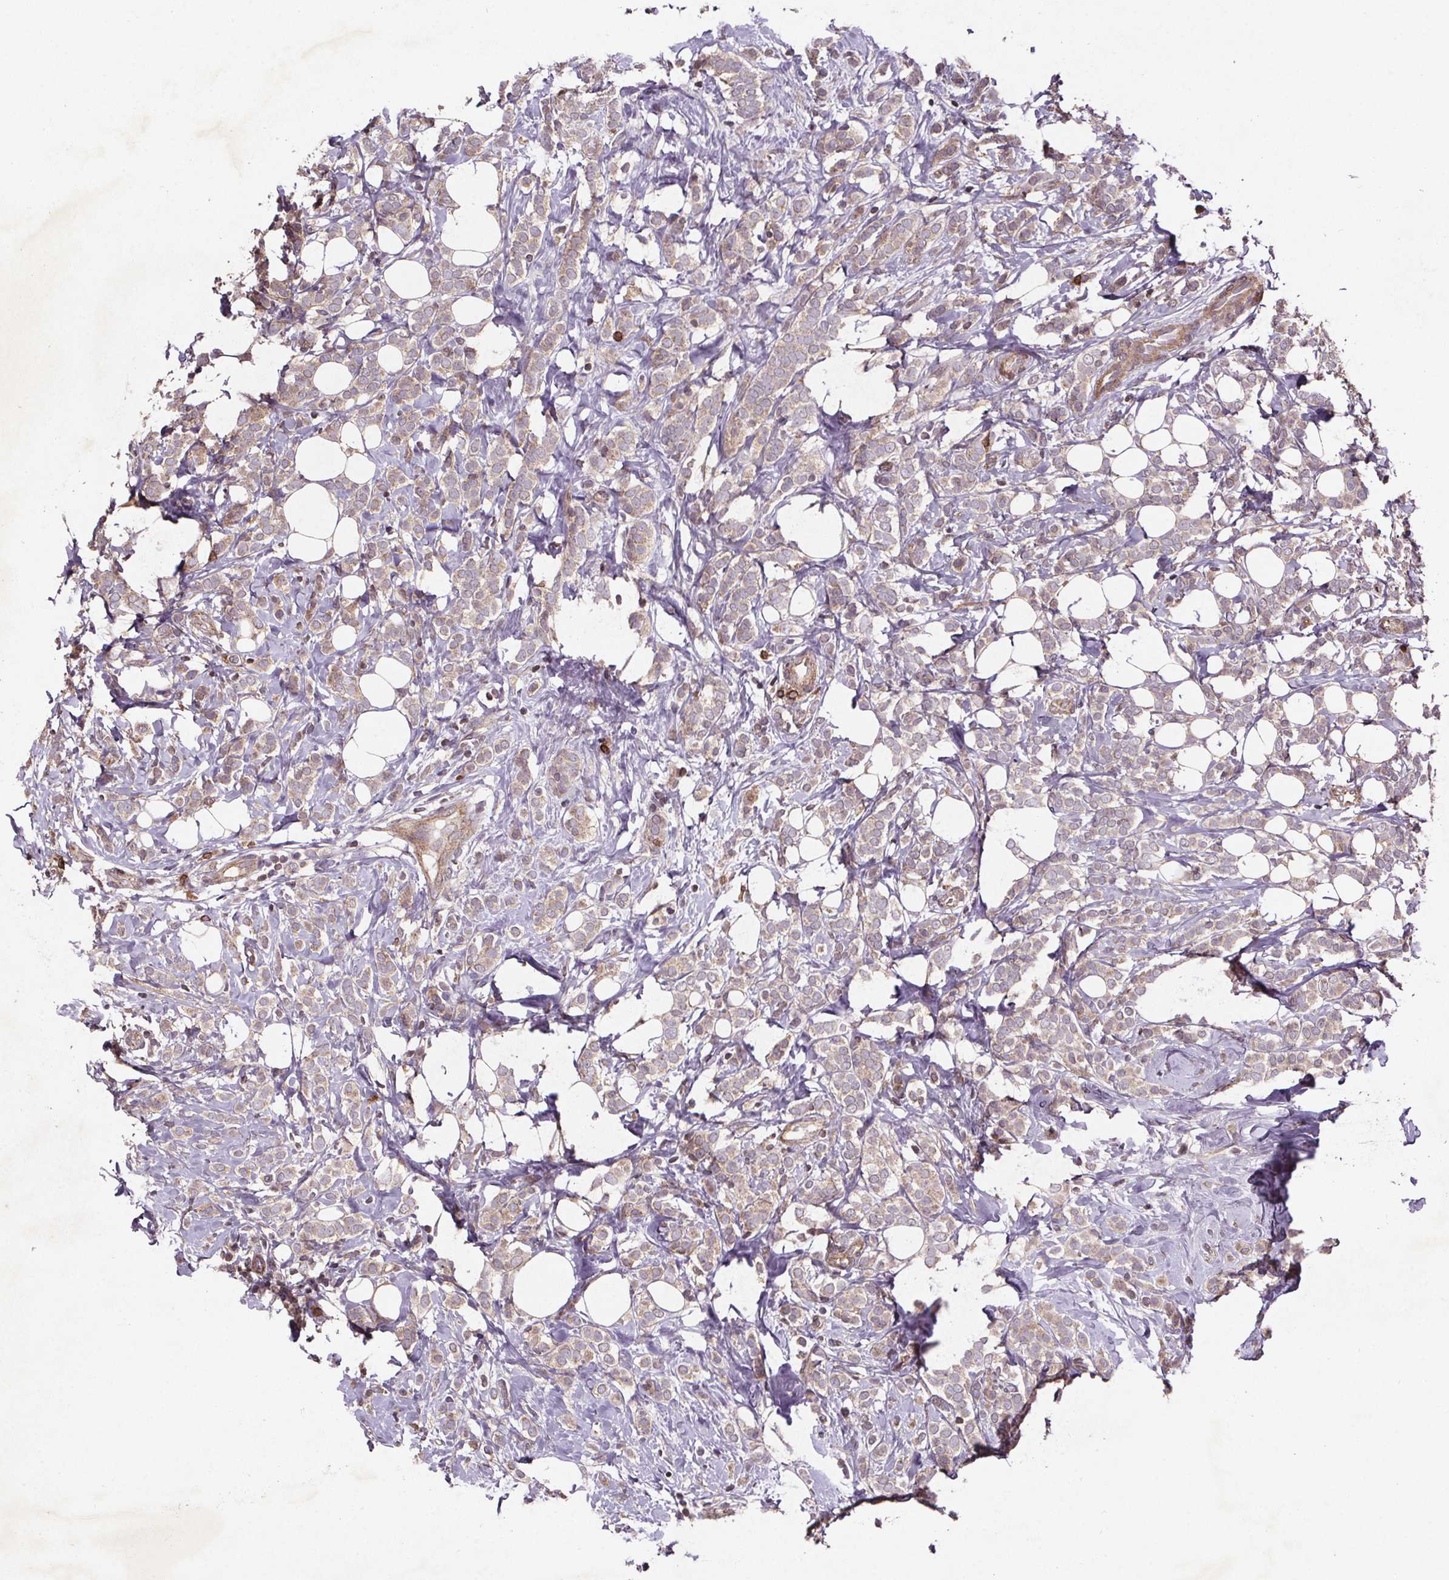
{"staining": {"intensity": "weak", "quantity": "25%-75%", "location": "cytoplasmic/membranous"}, "tissue": "breast cancer", "cell_type": "Tumor cells", "image_type": "cancer", "snomed": [{"axis": "morphology", "description": "Lobular carcinoma"}, {"axis": "topography", "description": "Breast"}], "caption": "Tumor cells demonstrate low levels of weak cytoplasmic/membranous positivity in about 25%-75% of cells in lobular carcinoma (breast). (Stains: DAB in brown, nuclei in blue, Microscopy: brightfield microscopy at high magnification).", "gene": "STRN3", "patient": {"sex": "female", "age": 49}}